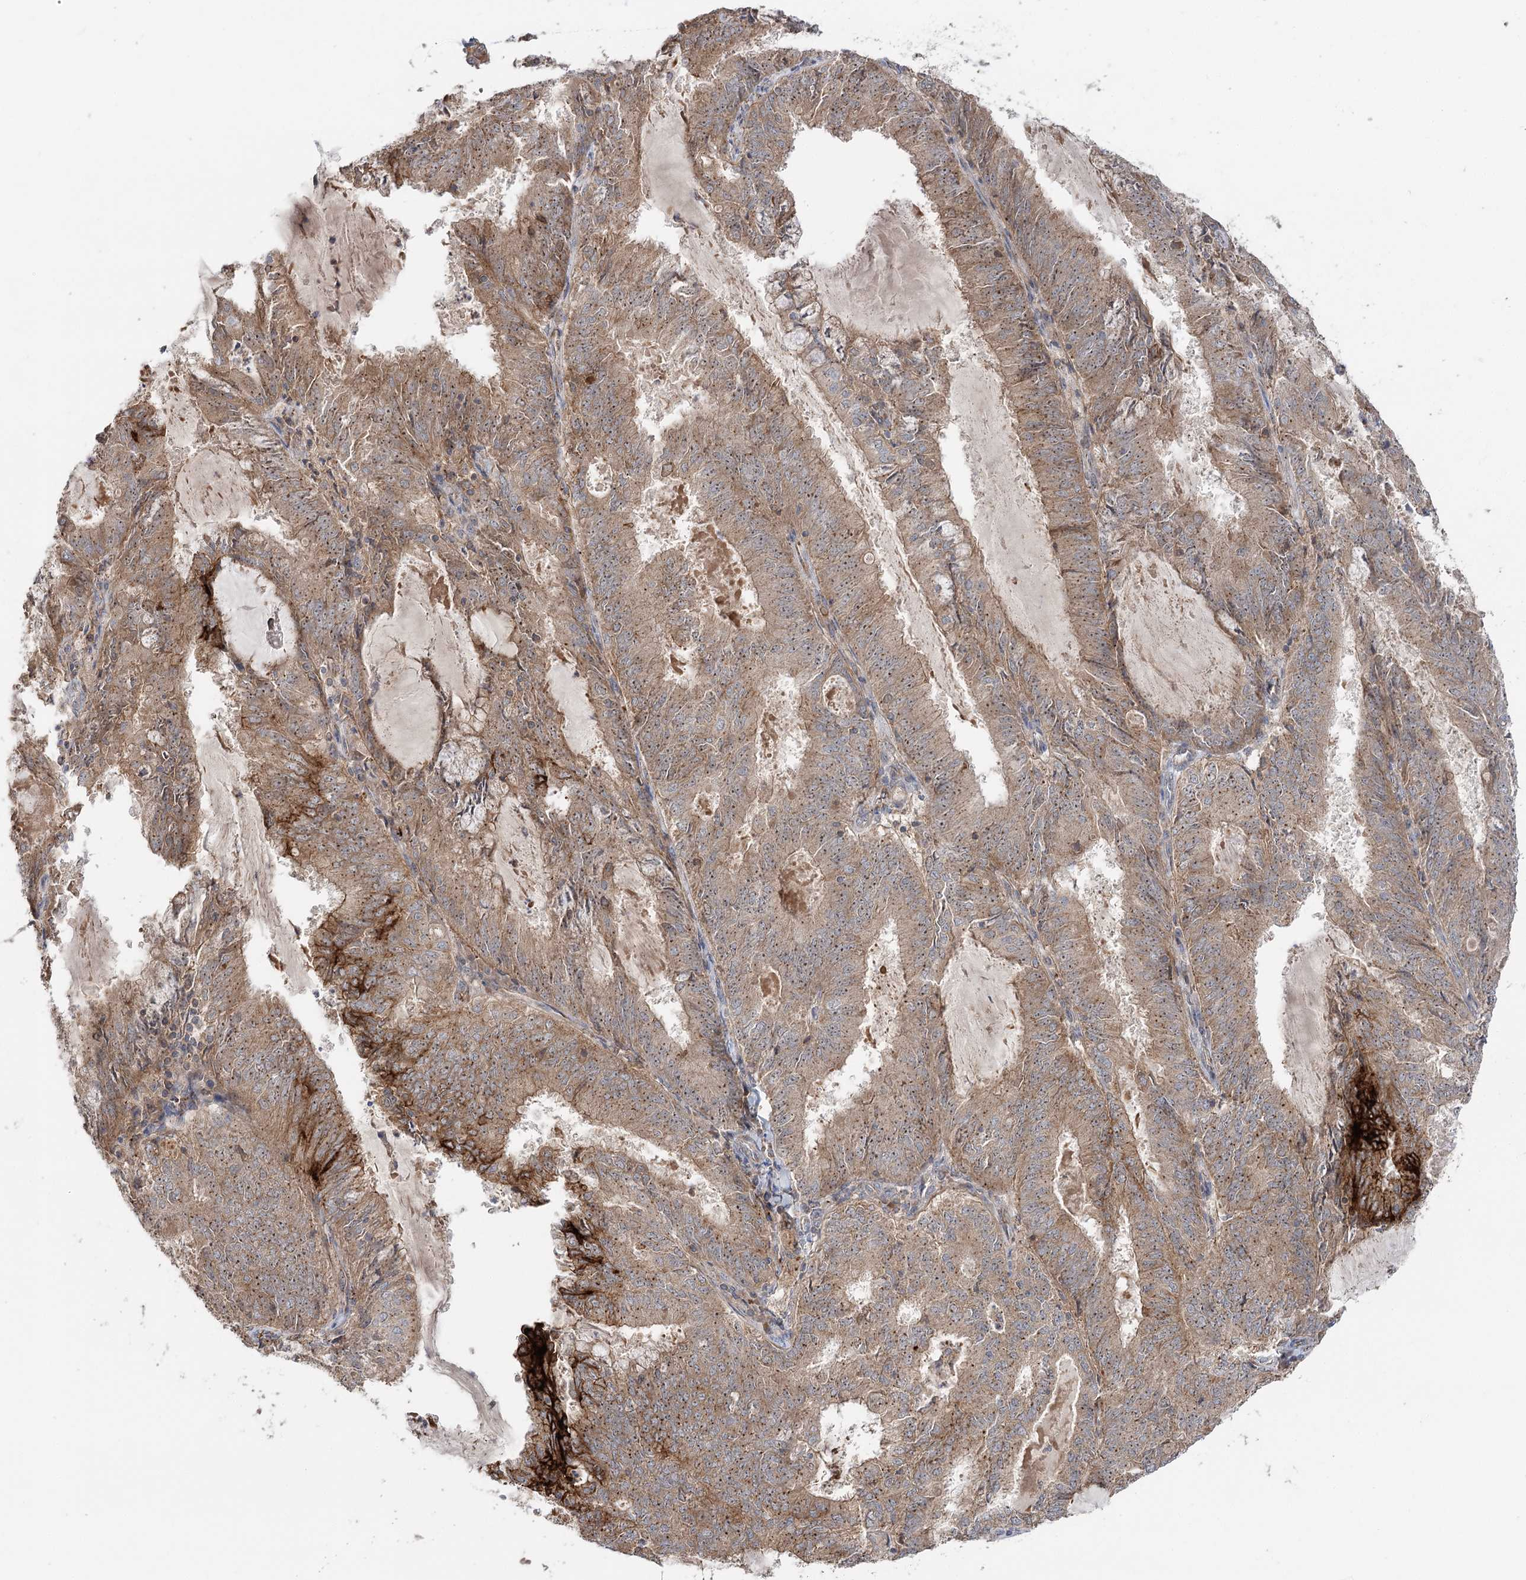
{"staining": {"intensity": "moderate", "quantity": ">75%", "location": "cytoplasmic/membranous,nuclear"}, "tissue": "endometrial cancer", "cell_type": "Tumor cells", "image_type": "cancer", "snomed": [{"axis": "morphology", "description": "Adenocarcinoma, NOS"}, {"axis": "topography", "description": "Endometrium"}], "caption": "Approximately >75% of tumor cells in endometrial cancer (adenocarcinoma) display moderate cytoplasmic/membranous and nuclear protein expression as visualized by brown immunohistochemical staining.", "gene": "RAPGEF6", "patient": {"sex": "female", "age": 57}}